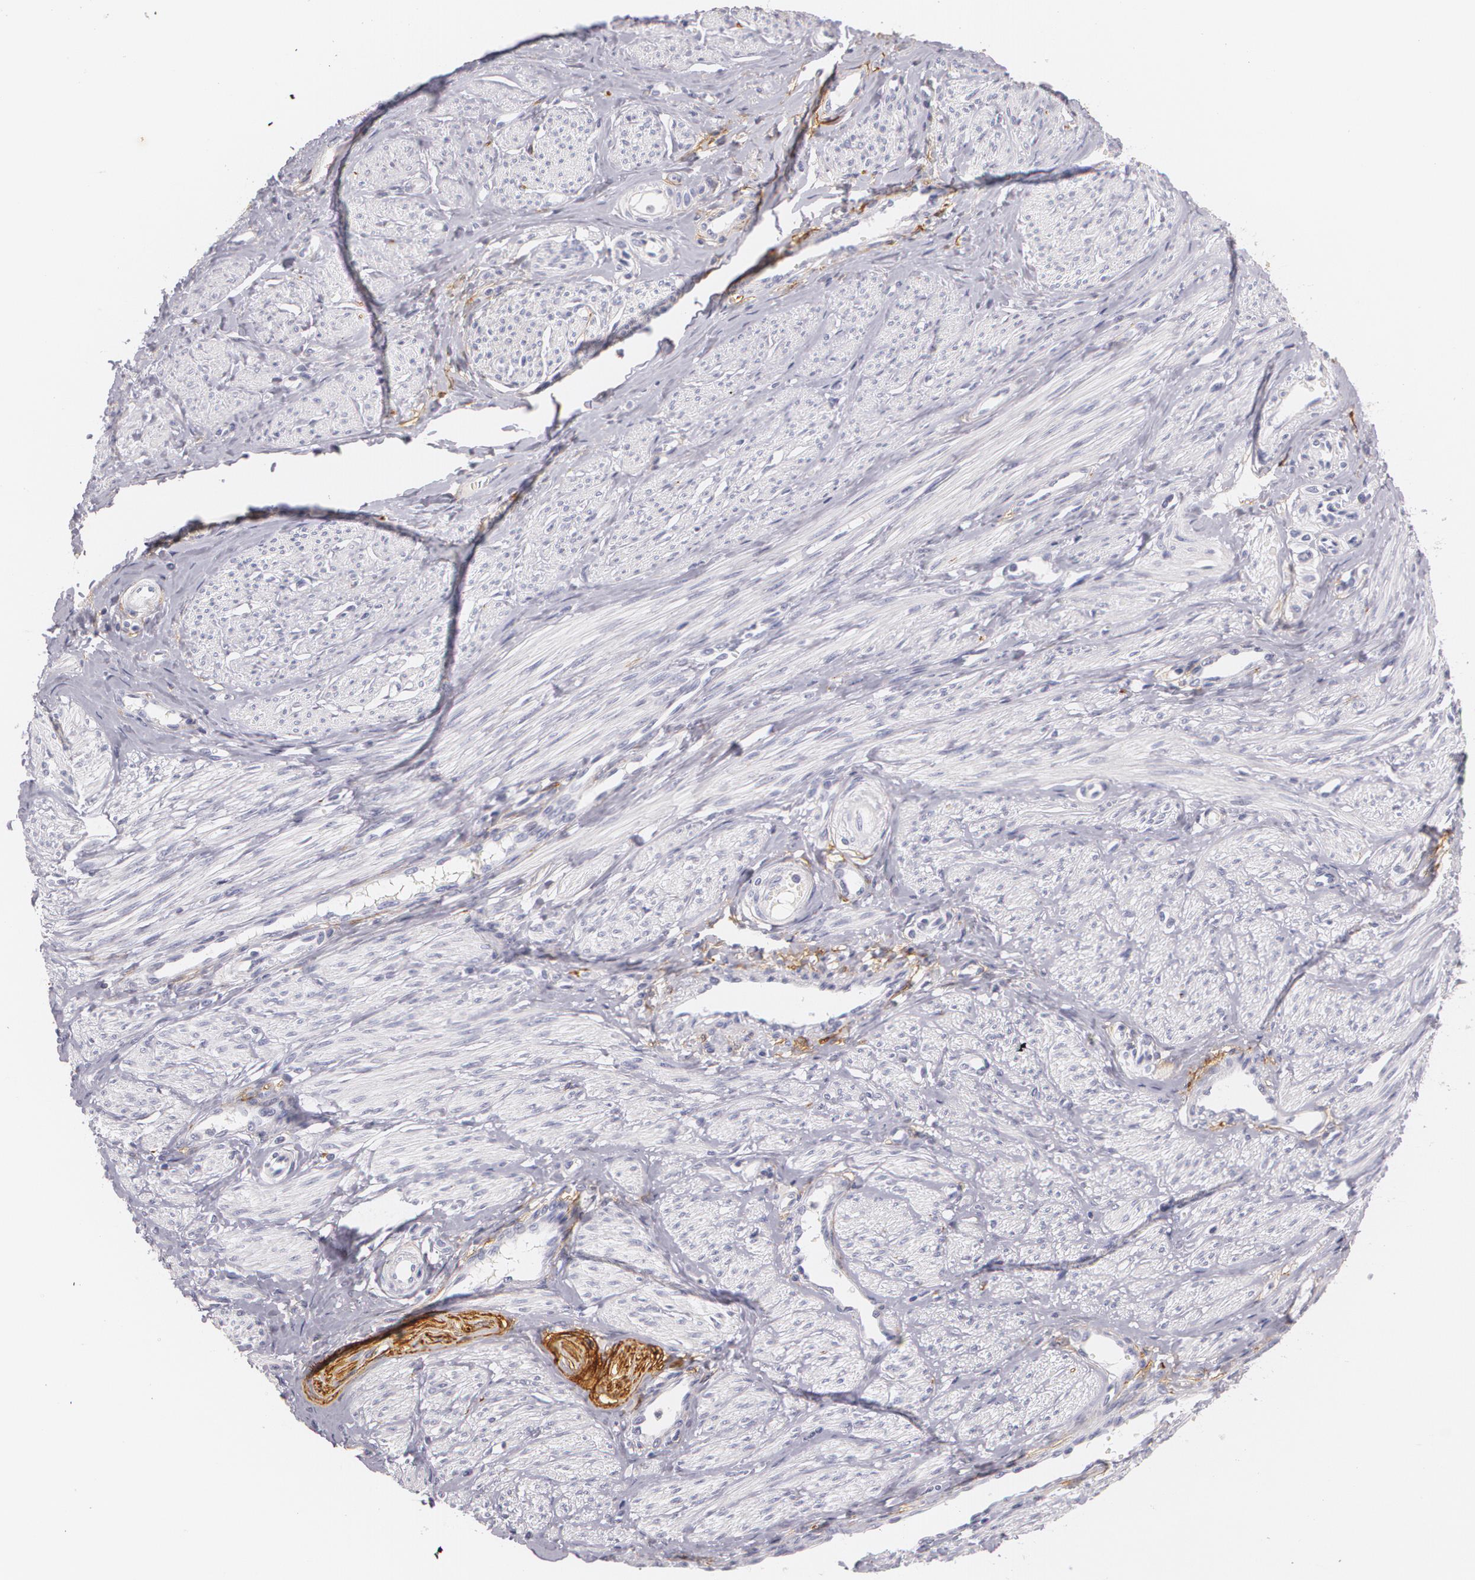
{"staining": {"intensity": "negative", "quantity": "none", "location": "none"}, "tissue": "smooth muscle", "cell_type": "Smooth muscle cells", "image_type": "normal", "snomed": [{"axis": "morphology", "description": "Normal tissue, NOS"}, {"axis": "topography", "description": "Smooth muscle"}, {"axis": "topography", "description": "Uterus"}], "caption": "Immunohistochemical staining of normal smooth muscle demonstrates no significant positivity in smooth muscle cells. (DAB IHC, high magnification).", "gene": "NGFR", "patient": {"sex": "female", "age": 39}}